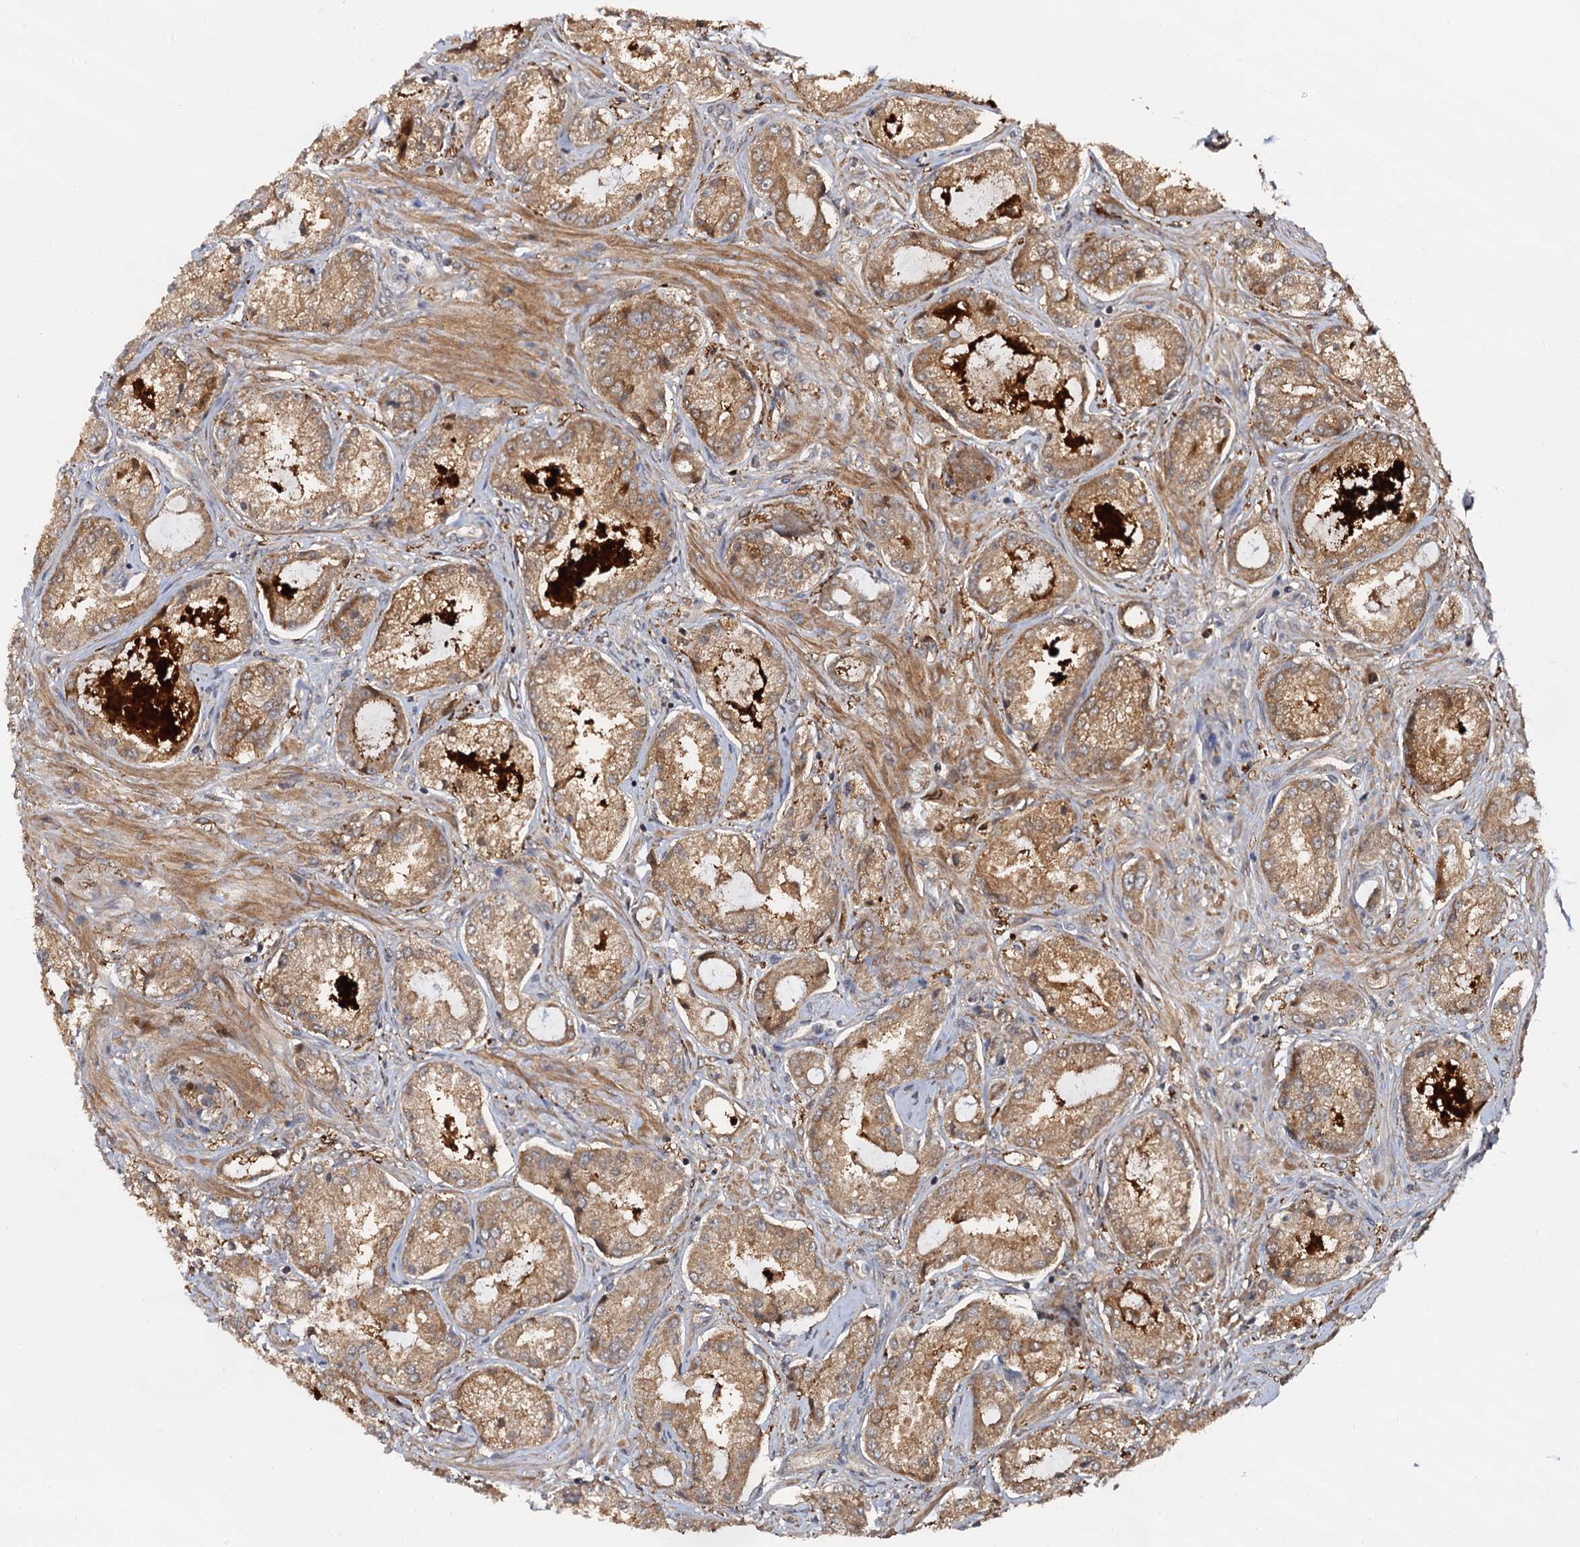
{"staining": {"intensity": "moderate", "quantity": ">75%", "location": "cytoplasmic/membranous"}, "tissue": "prostate cancer", "cell_type": "Tumor cells", "image_type": "cancer", "snomed": [{"axis": "morphology", "description": "Adenocarcinoma, Low grade"}, {"axis": "topography", "description": "Prostate"}], "caption": "An image of prostate low-grade adenocarcinoma stained for a protein shows moderate cytoplasmic/membranous brown staining in tumor cells.", "gene": "SELENOP", "patient": {"sex": "male", "age": 68}}